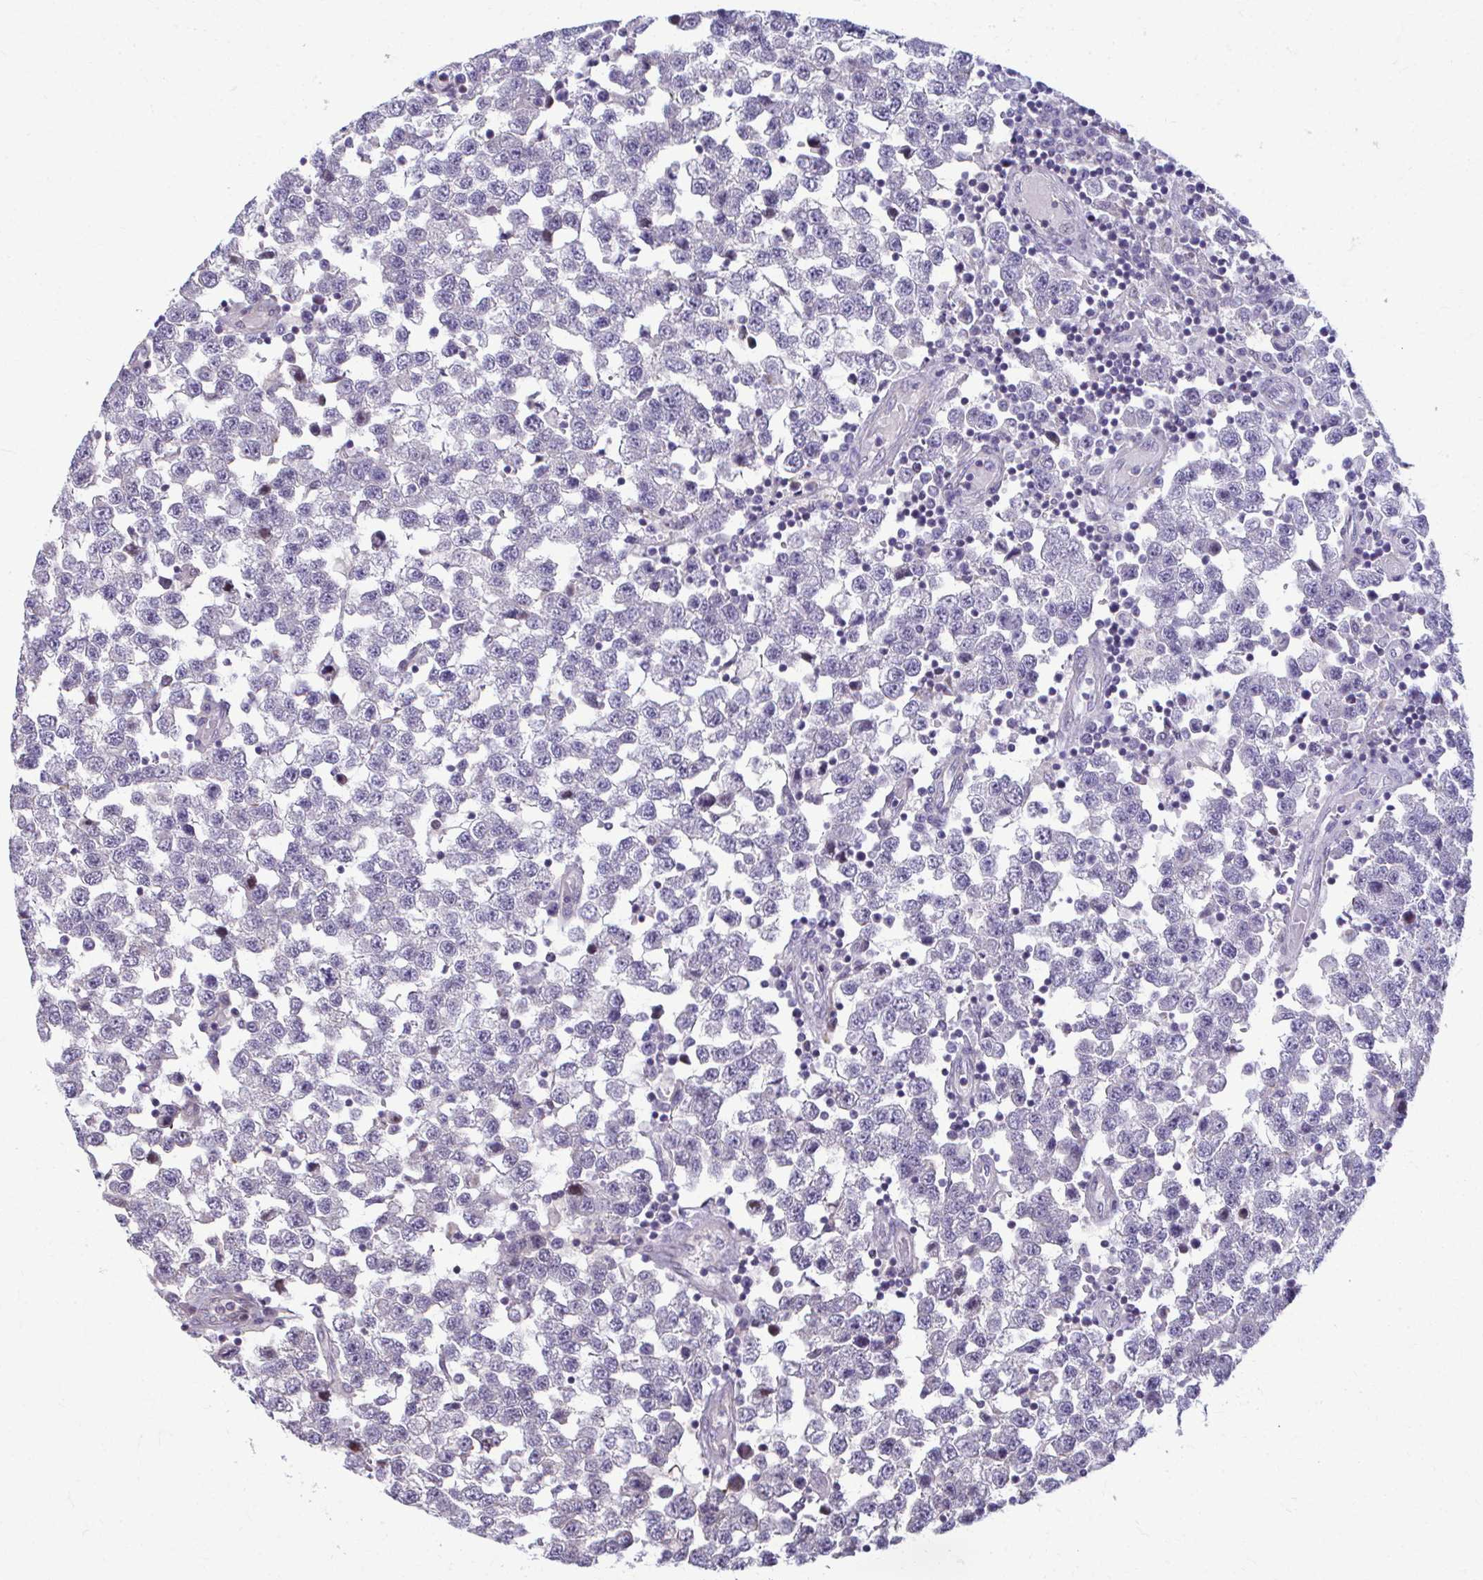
{"staining": {"intensity": "negative", "quantity": "none", "location": "none"}, "tissue": "testis cancer", "cell_type": "Tumor cells", "image_type": "cancer", "snomed": [{"axis": "morphology", "description": "Seminoma, NOS"}, {"axis": "topography", "description": "Testis"}], "caption": "Tumor cells are negative for protein expression in human testis cancer (seminoma).", "gene": "MAF1", "patient": {"sex": "male", "age": 34}}